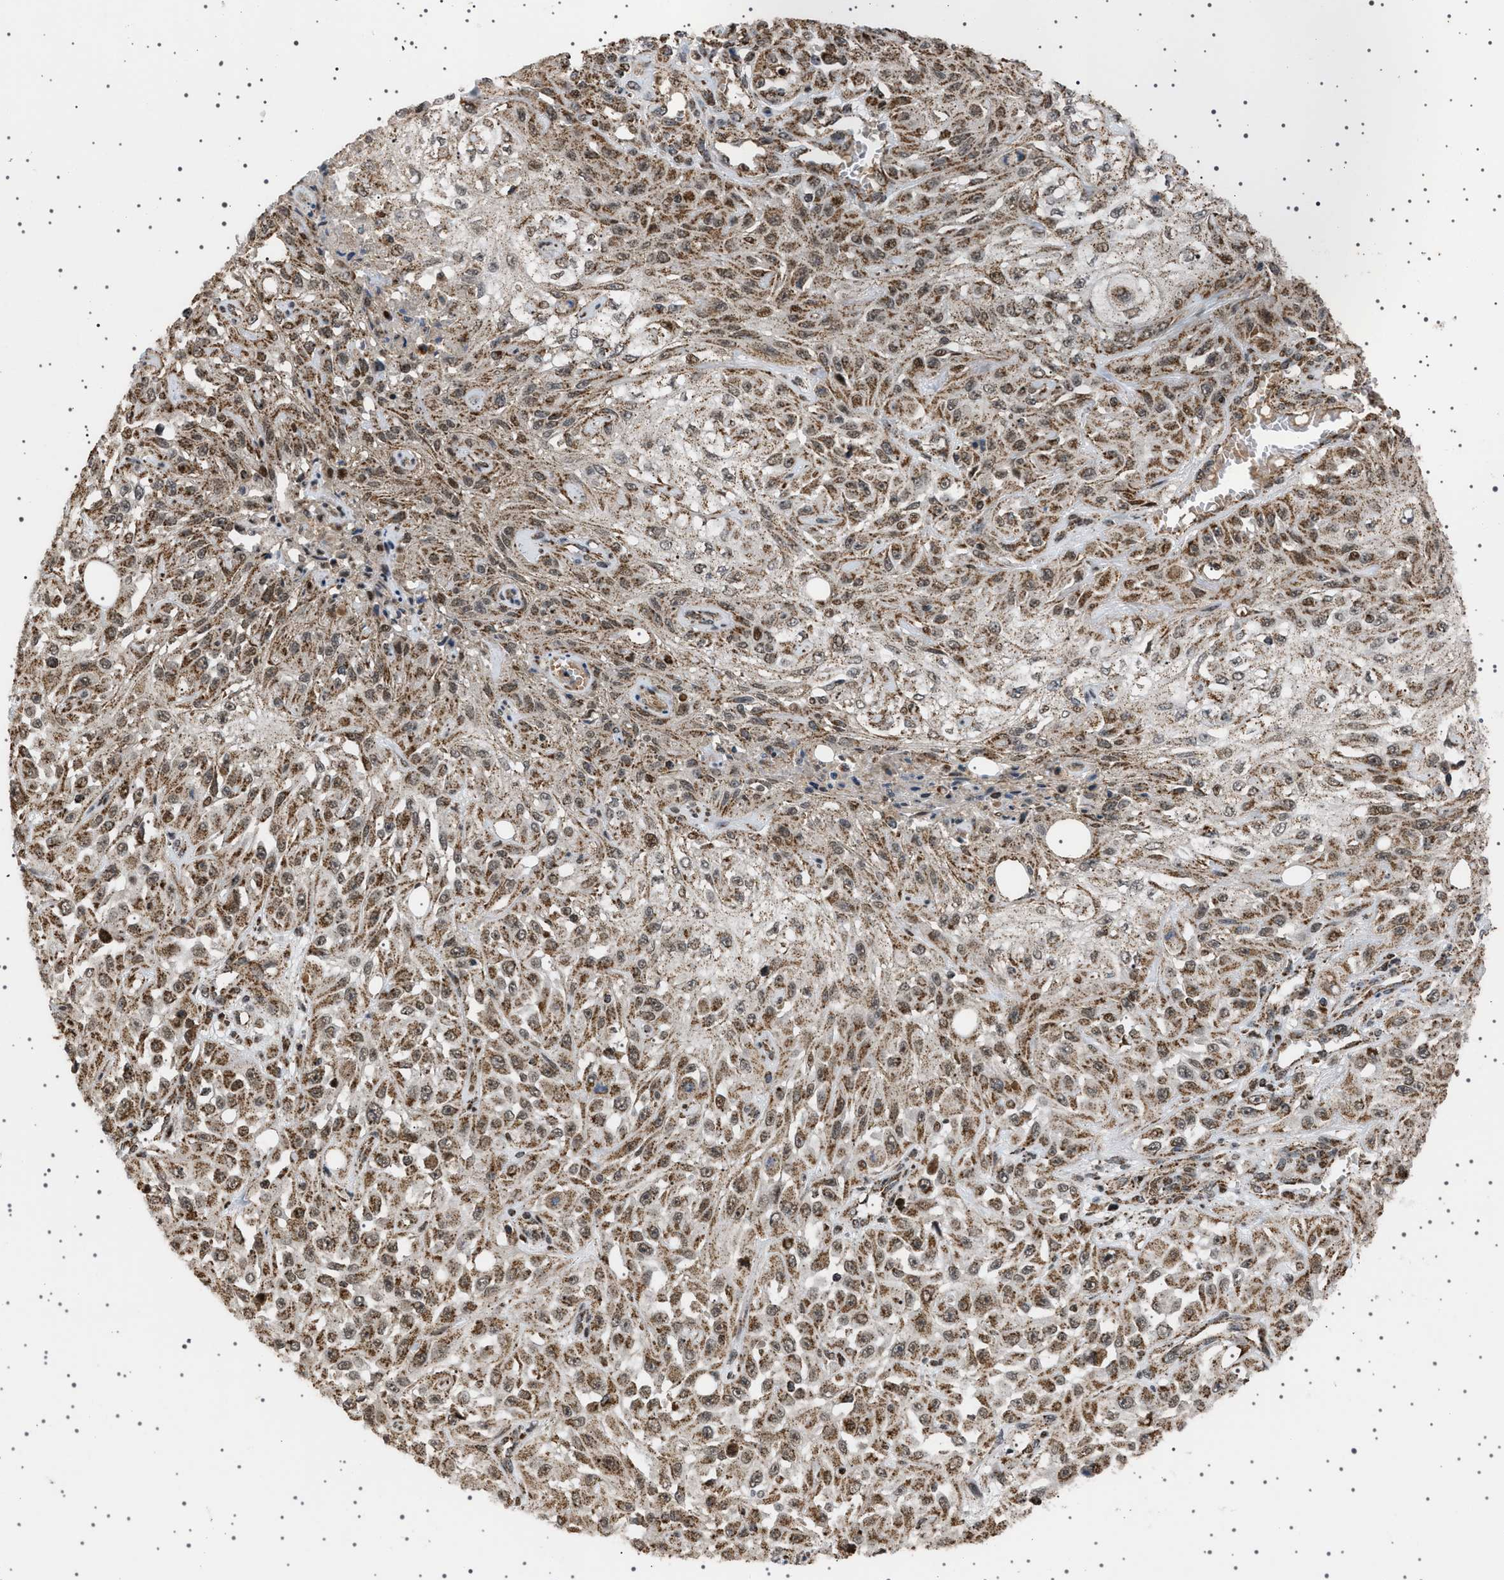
{"staining": {"intensity": "moderate", "quantity": ">75%", "location": "cytoplasmic/membranous,nuclear"}, "tissue": "skin cancer", "cell_type": "Tumor cells", "image_type": "cancer", "snomed": [{"axis": "morphology", "description": "Squamous cell carcinoma, NOS"}, {"axis": "morphology", "description": "Squamous cell carcinoma, metastatic, NOS"}, {"axis": "topography", "description": "Skin"}, {"axis": "topography", "description": "Lymph node"}], "caption": "Skin squamous cell carcinoma was stained to show a protein in brown. There is medium levels of moderate cytoplasmic/membranous and nuclear positivity in approximately >75% of tumor cells. (IHC, brightfield microscopy, high magnification).", "gene": "MELK", "patient": {"sex": "male", "age": 75}}